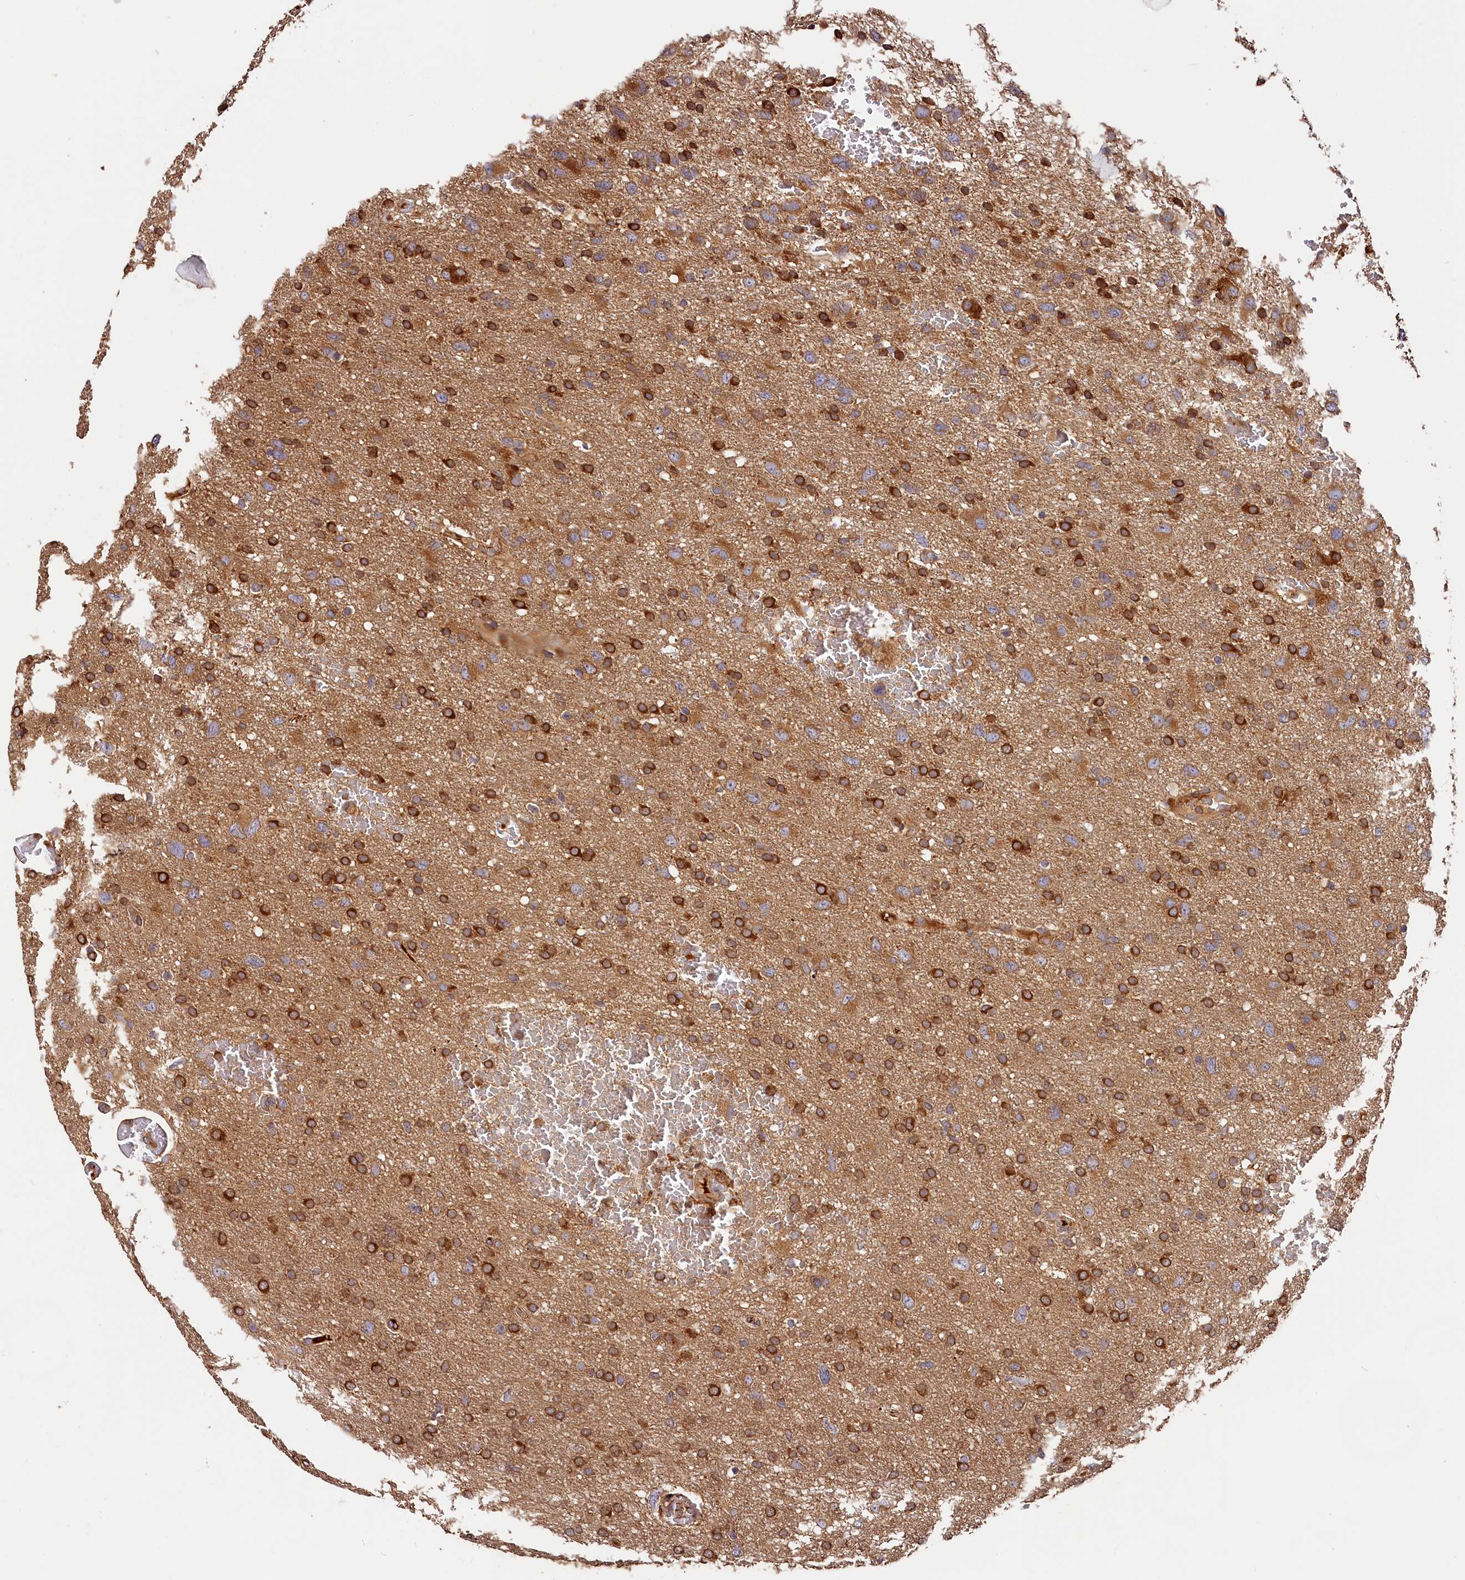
{"staining": {"intensity": "strong", "quantity": "25%-75%", "location": "cytoplasmic/membranous"}, "tissue": "glioma", "cell_type": "Tumor cells", "image_type": "cancer", "snomed": [{"axis": "morphology", "description": "Glioma, malignant, High grade"}, {"axis": "topography", "description": "Brain"}], "caption": "The image reveals immunohistochemical staining of glioma. There is strong cytoplasmic/membranous positivity is appreciated in approximately 25%-75% of tumor cells. (IHC, brightfield microscopy, high magnification).", "gene": "HMOX2", "patient": {"sex": "male", "age": 61}}